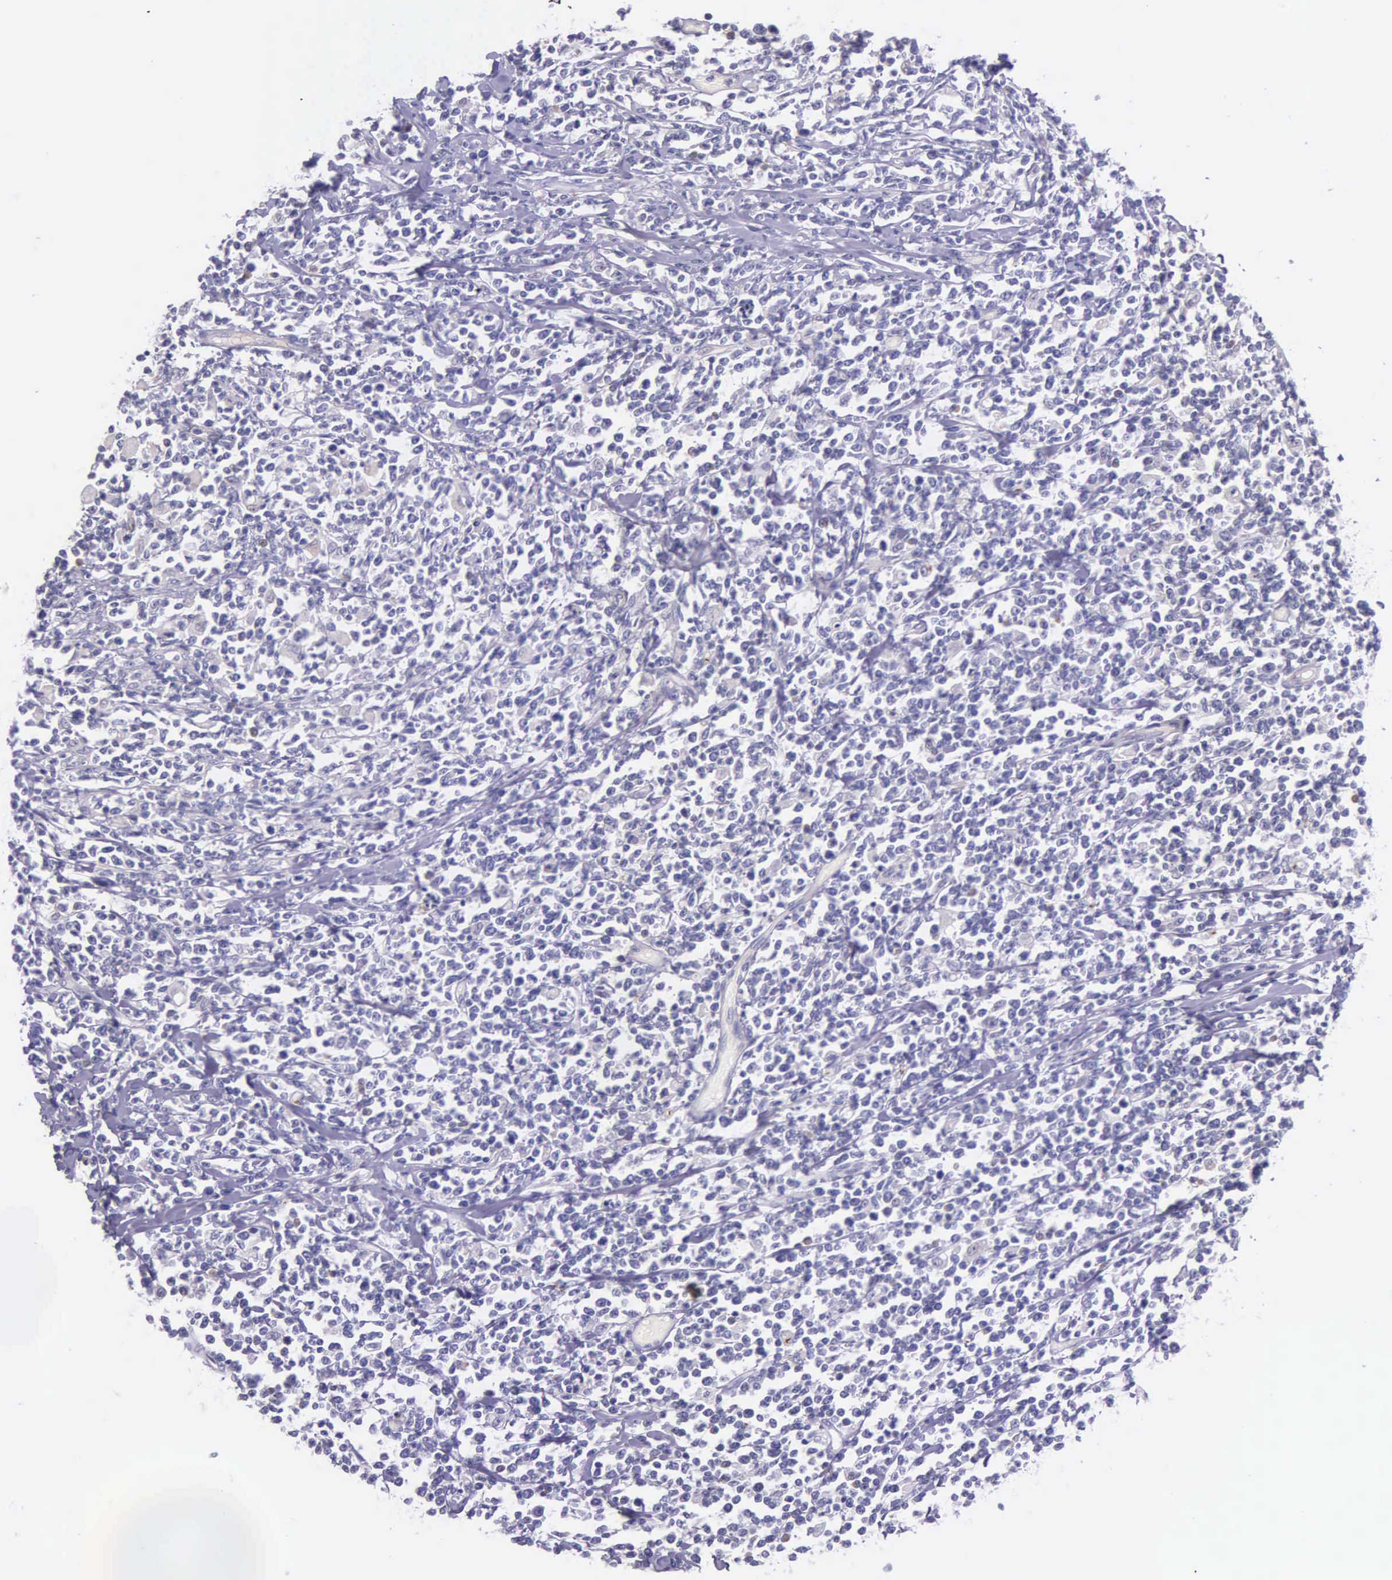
{"staining": {"intensity": "negative", "quantity": "none", "location": "none"}, "tissue": "lymphoma", "cell_type": "Tumor cells", "image_type": "cancer", "snomed": [{"axis": "morphology", "description": "Malignant lymphoma, non-Hodgkin's type, High grade"}, {"axis": "topography", "description": "Colon"}], "caption": "DAB immunohistochemical staining of human high-grade malignant lymphoma, non-Hodgkin's type reveals no significant staining in tumor cells.", "gene": "THSD7A", "patient": {"sex": "male", "age": 82}}